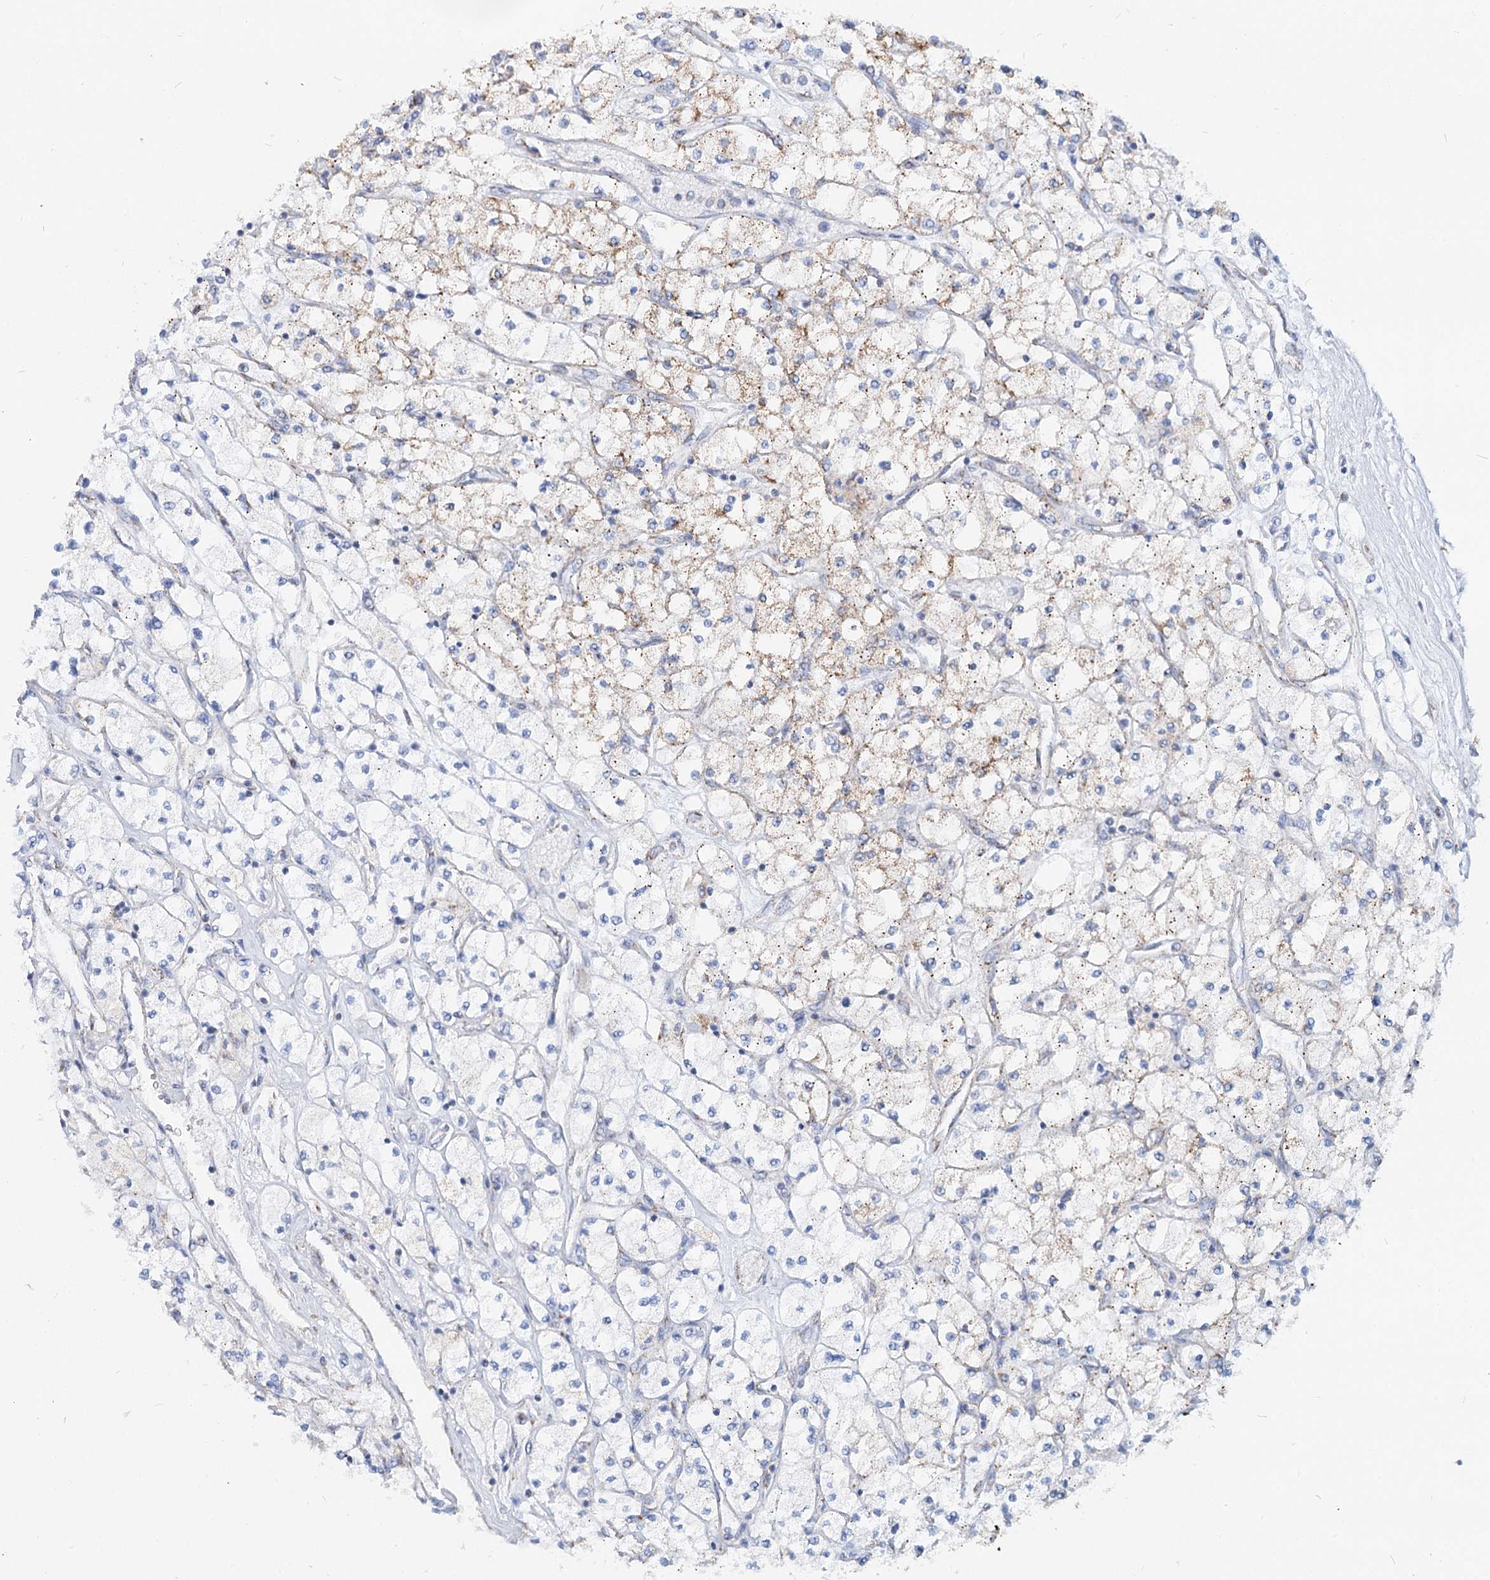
{"staining": {"intensity": "moderate", "quantity": "<25%", "location": "cytoplasmic/membranous"}, "tissue": "renal cancer", "cell_type": "Tumor cells", "image_type": "cancer", "snomed": [{"axis": "morphology", "description": "Adenocarcinoma, NOS"}, {"axis": "topography", "description": "Kidney"}], "caption": "Immunohistochemical staining of adenocarcinoma (renal) exhibits low levels of moderate cytoplasmic/membranous protein staining in approximately <25% of tumor cells.", "gene": "MCCC2", "patient": {"sex": "male", "age": 80}}